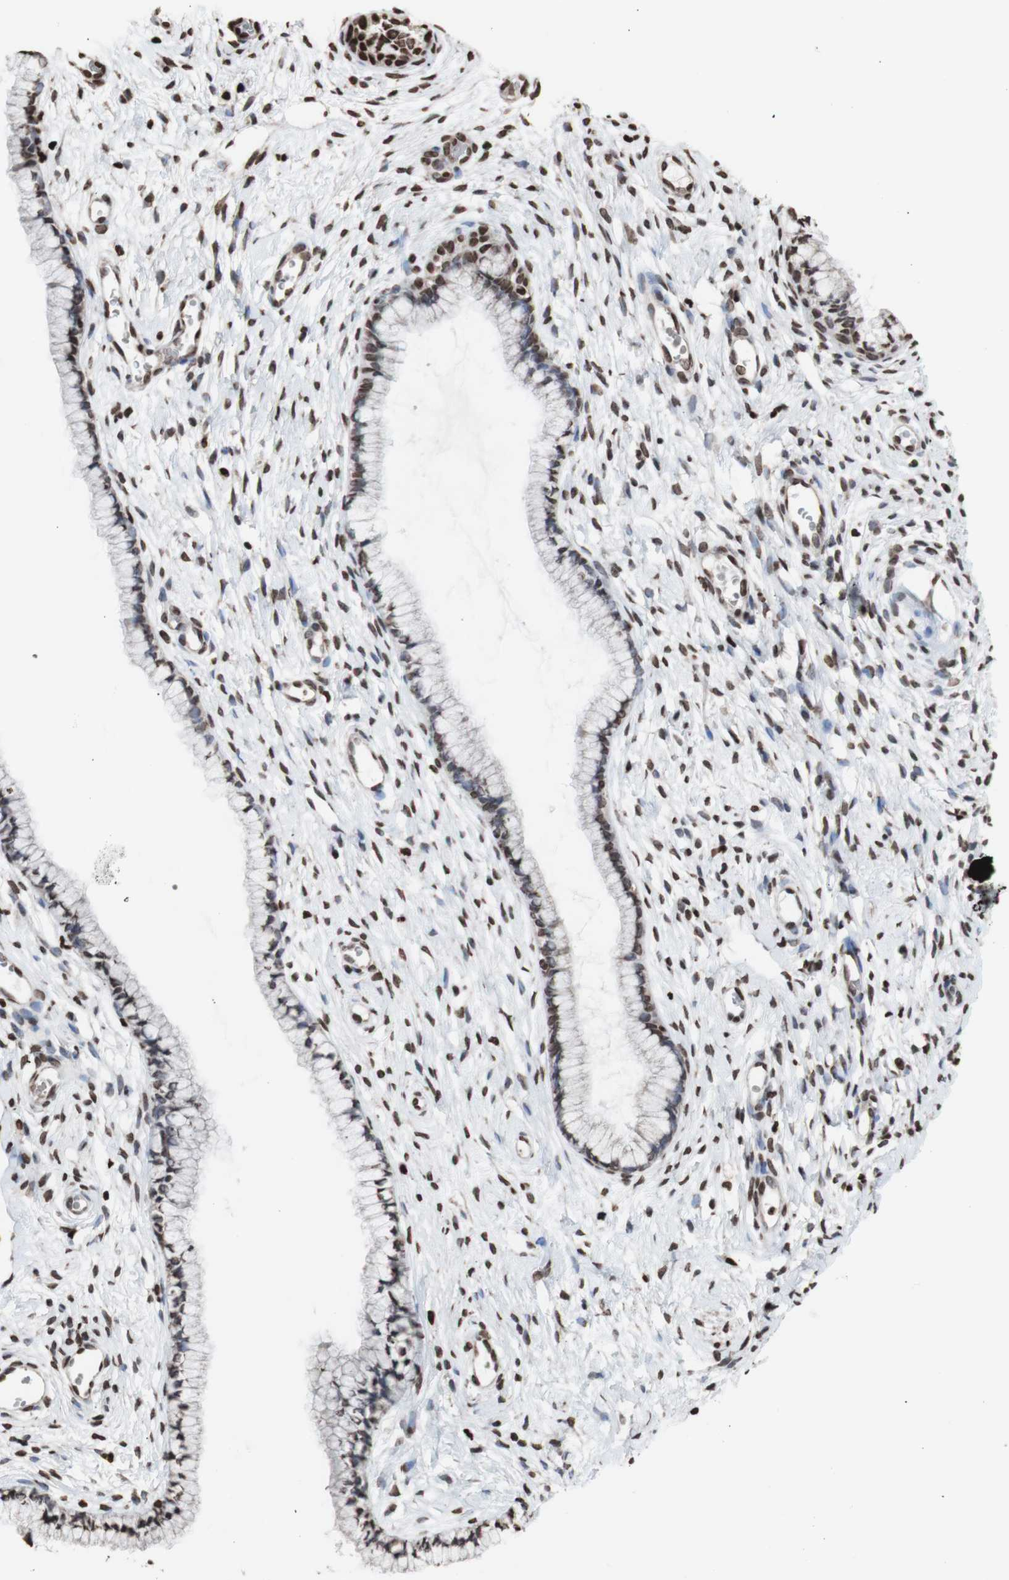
{"staining": {"intensity": "moderate", "quantity": ">75%", "location": "nuclear"}, "tissue": "cervix", "cell_type": "Glandular cells", "image_type": "normal", "snomed": [{"axis": "morphology", "description": "Normal tissue, NOS"}, {"axis": "topography", "description": "Cervix"}], "caption": "An IHC micrograph of benign tissue is shown. Protein staining in brown shows moderate nuclear positivity in cervix within glandular cells. The staining was performed using DAB (3,3'-diaminobenzidine), with brown indicating positive protein expression. Nuclei are stained blue with hematoxylin.", "gene": "SNAI2", "patient": {"sex": "female", "age": 65}}